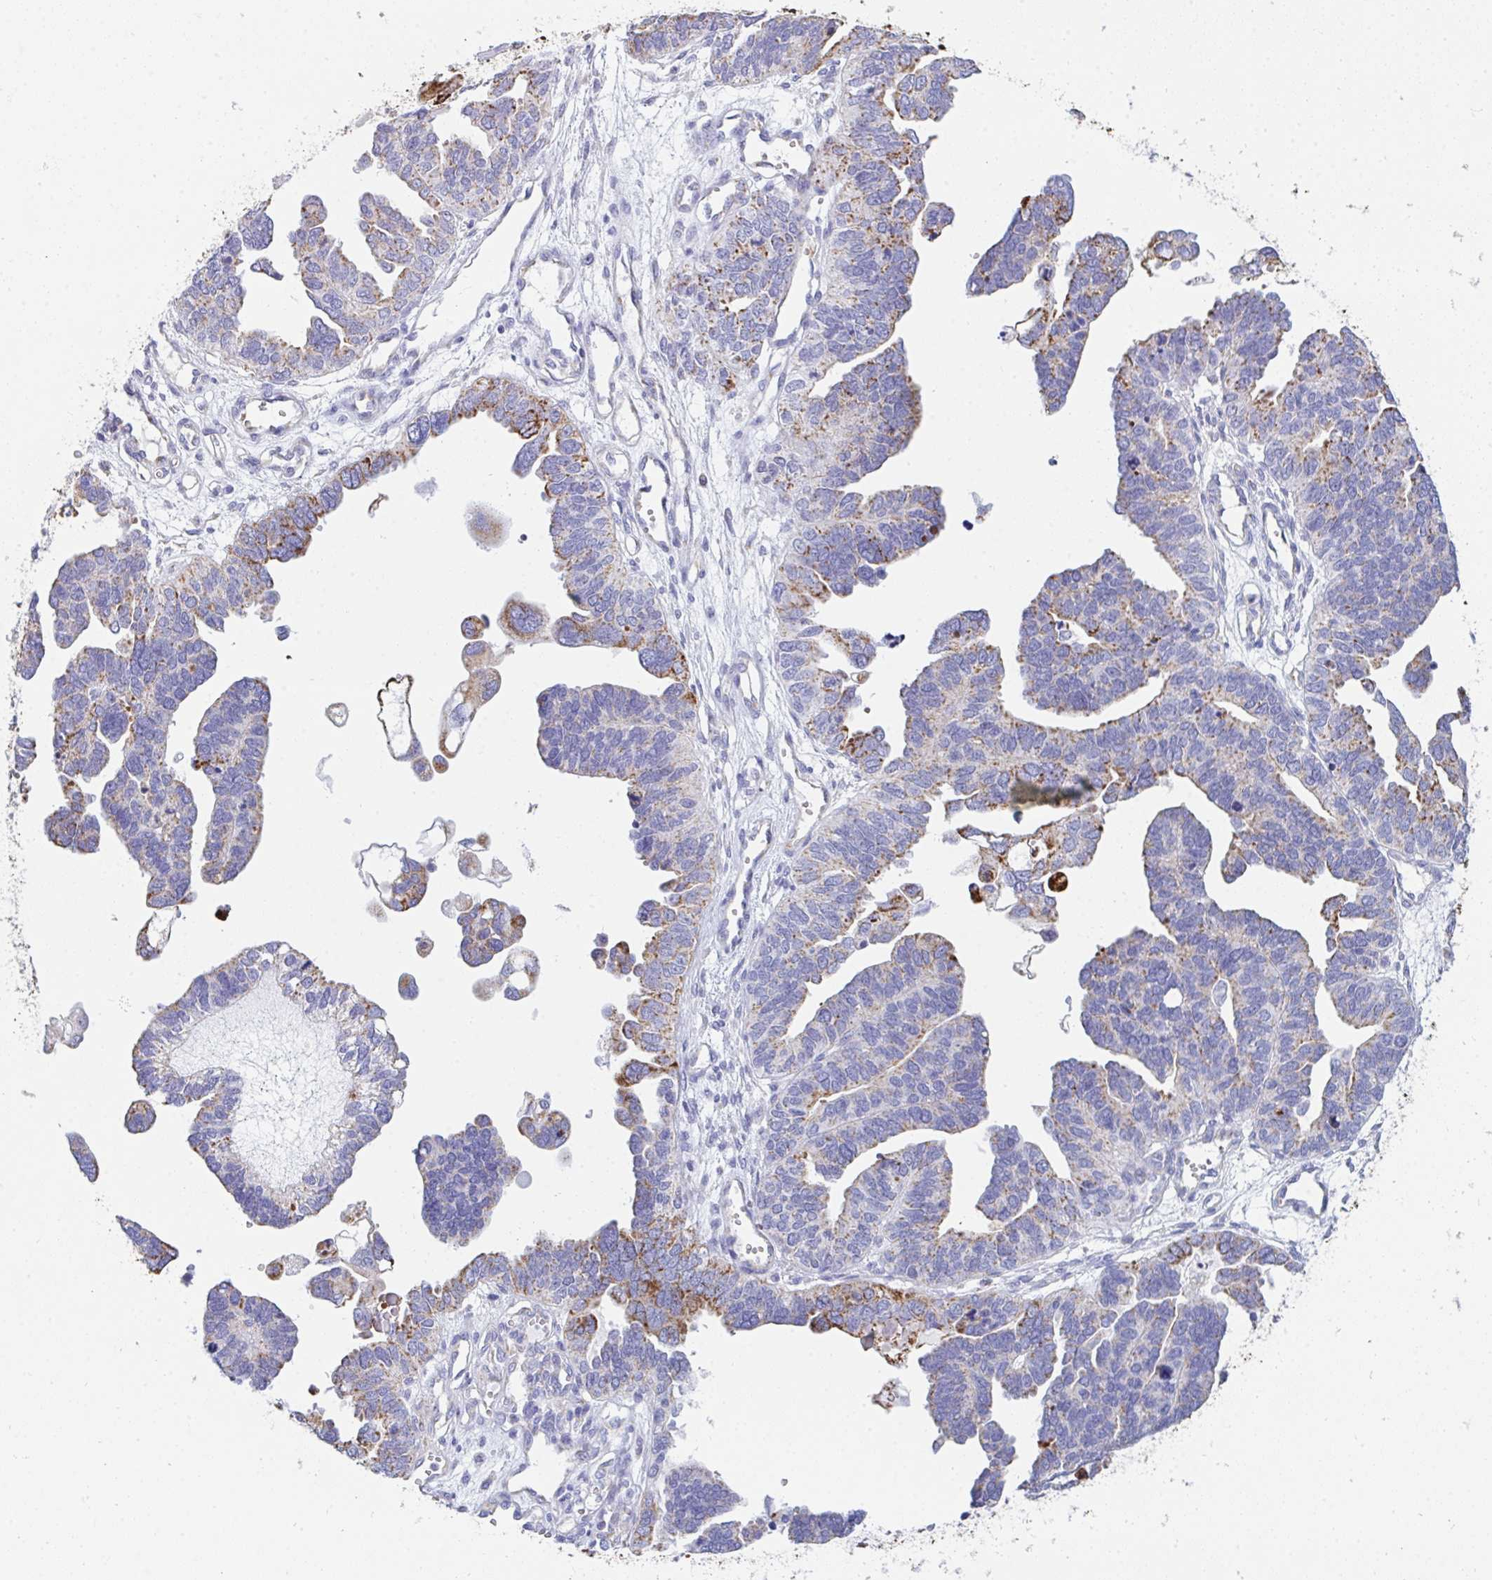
{"staining": {"intensity": "moderate", "quantity": "25%-75%", "location": "cytoplasmic/membranous"}, "tissue": "ovarian cancer", "cell_type": "Tumor cells", "image_type": "cancer", "snomed": [{"axis": "morphology", "description": "Cystadenocarcinoma, serous, NOS"}, {"axis": "topography", "description": "Ovary"}], "caption": "Ovarian serous cystadenocarcinoma stained with a brown dye shows moderate cytoplasmic/membranous positive expression in approximately 25%-75% of tumor cells.", "gene": "AIFM1", "patient": {"sex": "female", "age": 51}}